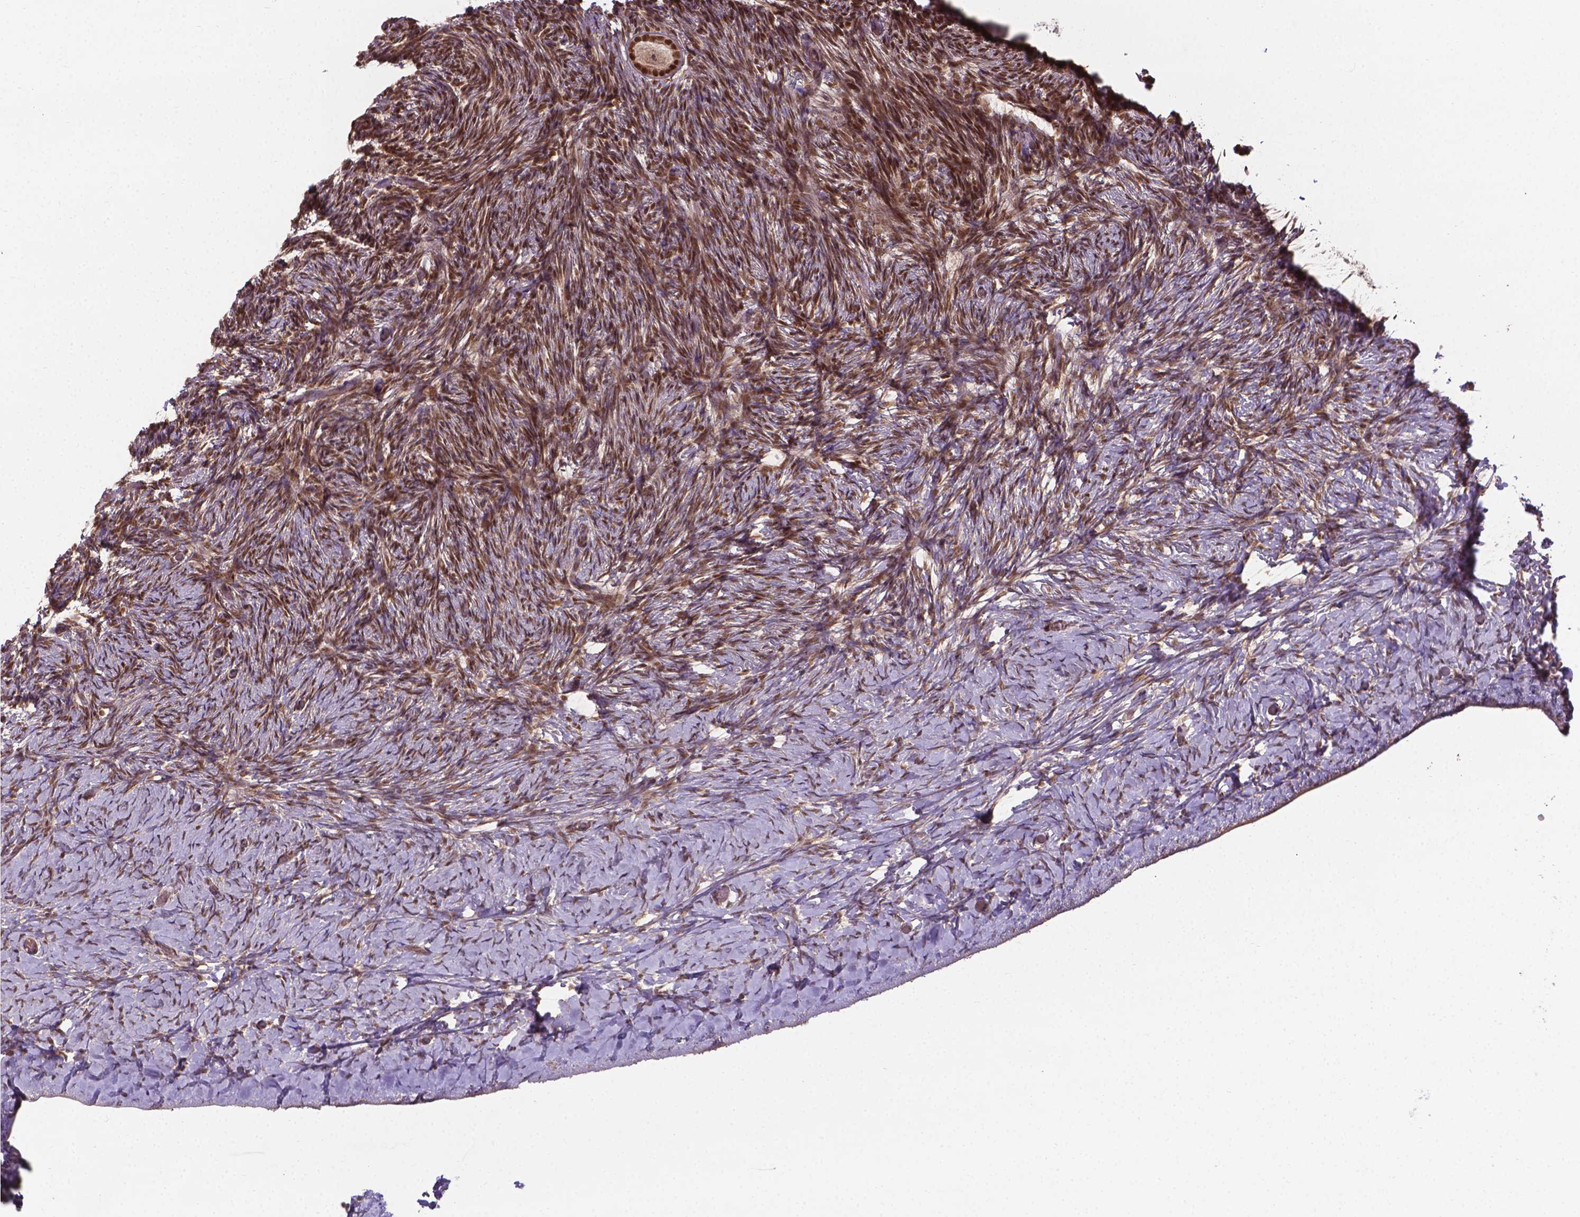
{"staining": {"intensity": "moderate", "quantity": ">75%", "location": "nuclear"}, "tissue": "ovary", "cell_type": "Follicle cells", "image_type": "normal", "snomed": [{"axis": "morphology", "description": "Normal tissue, NOS"}, {"axis": "topography", "description": "Ovary"}], "caption": "Immunohistochemistry (IHC) image of unremarkable ovary: human ovary stained using IHC exhibits medium levels of moderate protein expression localized specifically in the nuclear of follicle cells, appearing as a nuclear brown color.", "gene": "ANKRD54", "patient": {"sex": "female", "age": 39}}